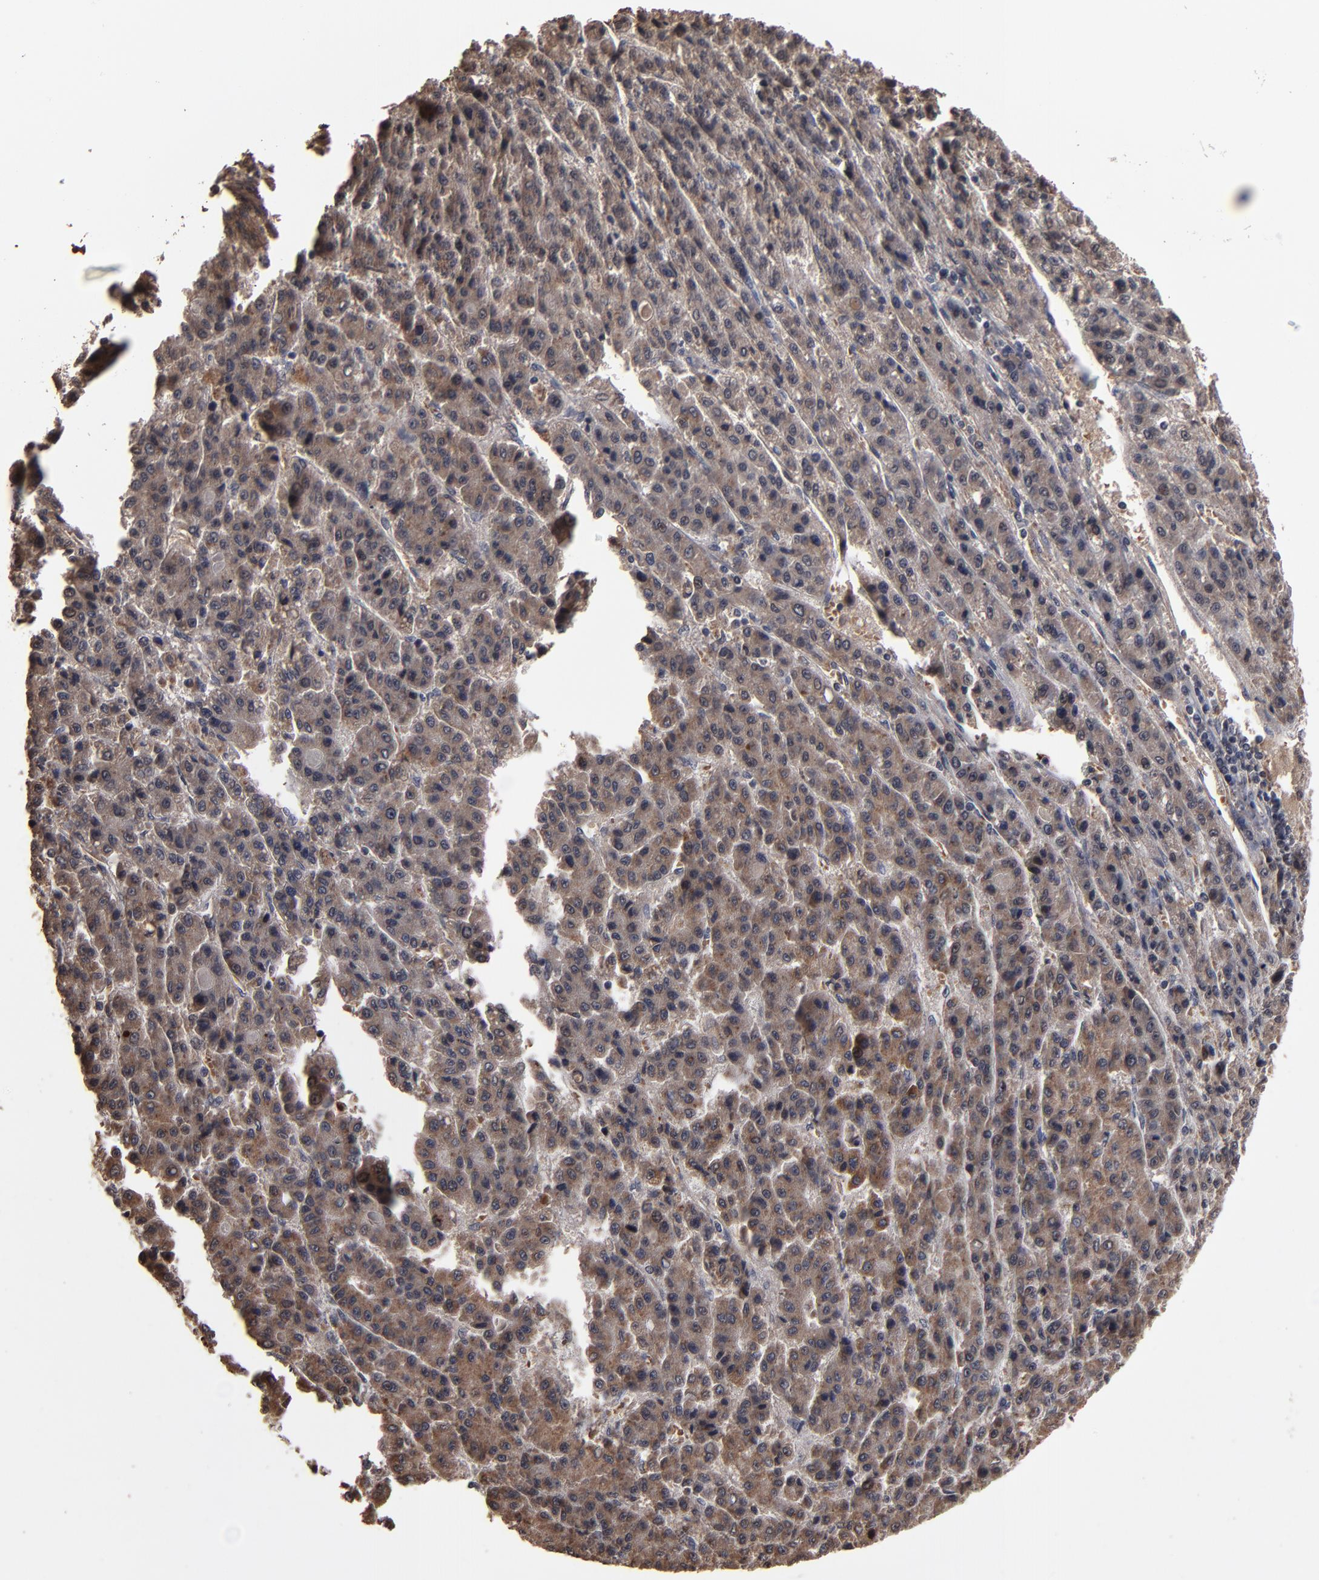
{"staining": {"intensity": "strong", "quantity": ">75%", "location": "cytoplasmic/membranous,nuclear"}, "tissue": "liver cancer", "cell_type": "Tumor cells", "image_type": "cancer", "snomed": [{"axis": "morphology", "description": "Carcinoma, Hepatocellular, NOS"}, {"axis": "topography", "description": "Liver"}], "caption": "Protein analysis of liver hepatocellular carcinoma tissue reveals strong cytoplasmic/membranous and nuclear positivity in about >75% of tumor cells.", "gene": "NXF2B", "patient": {"sex": "male", "age": 70}}